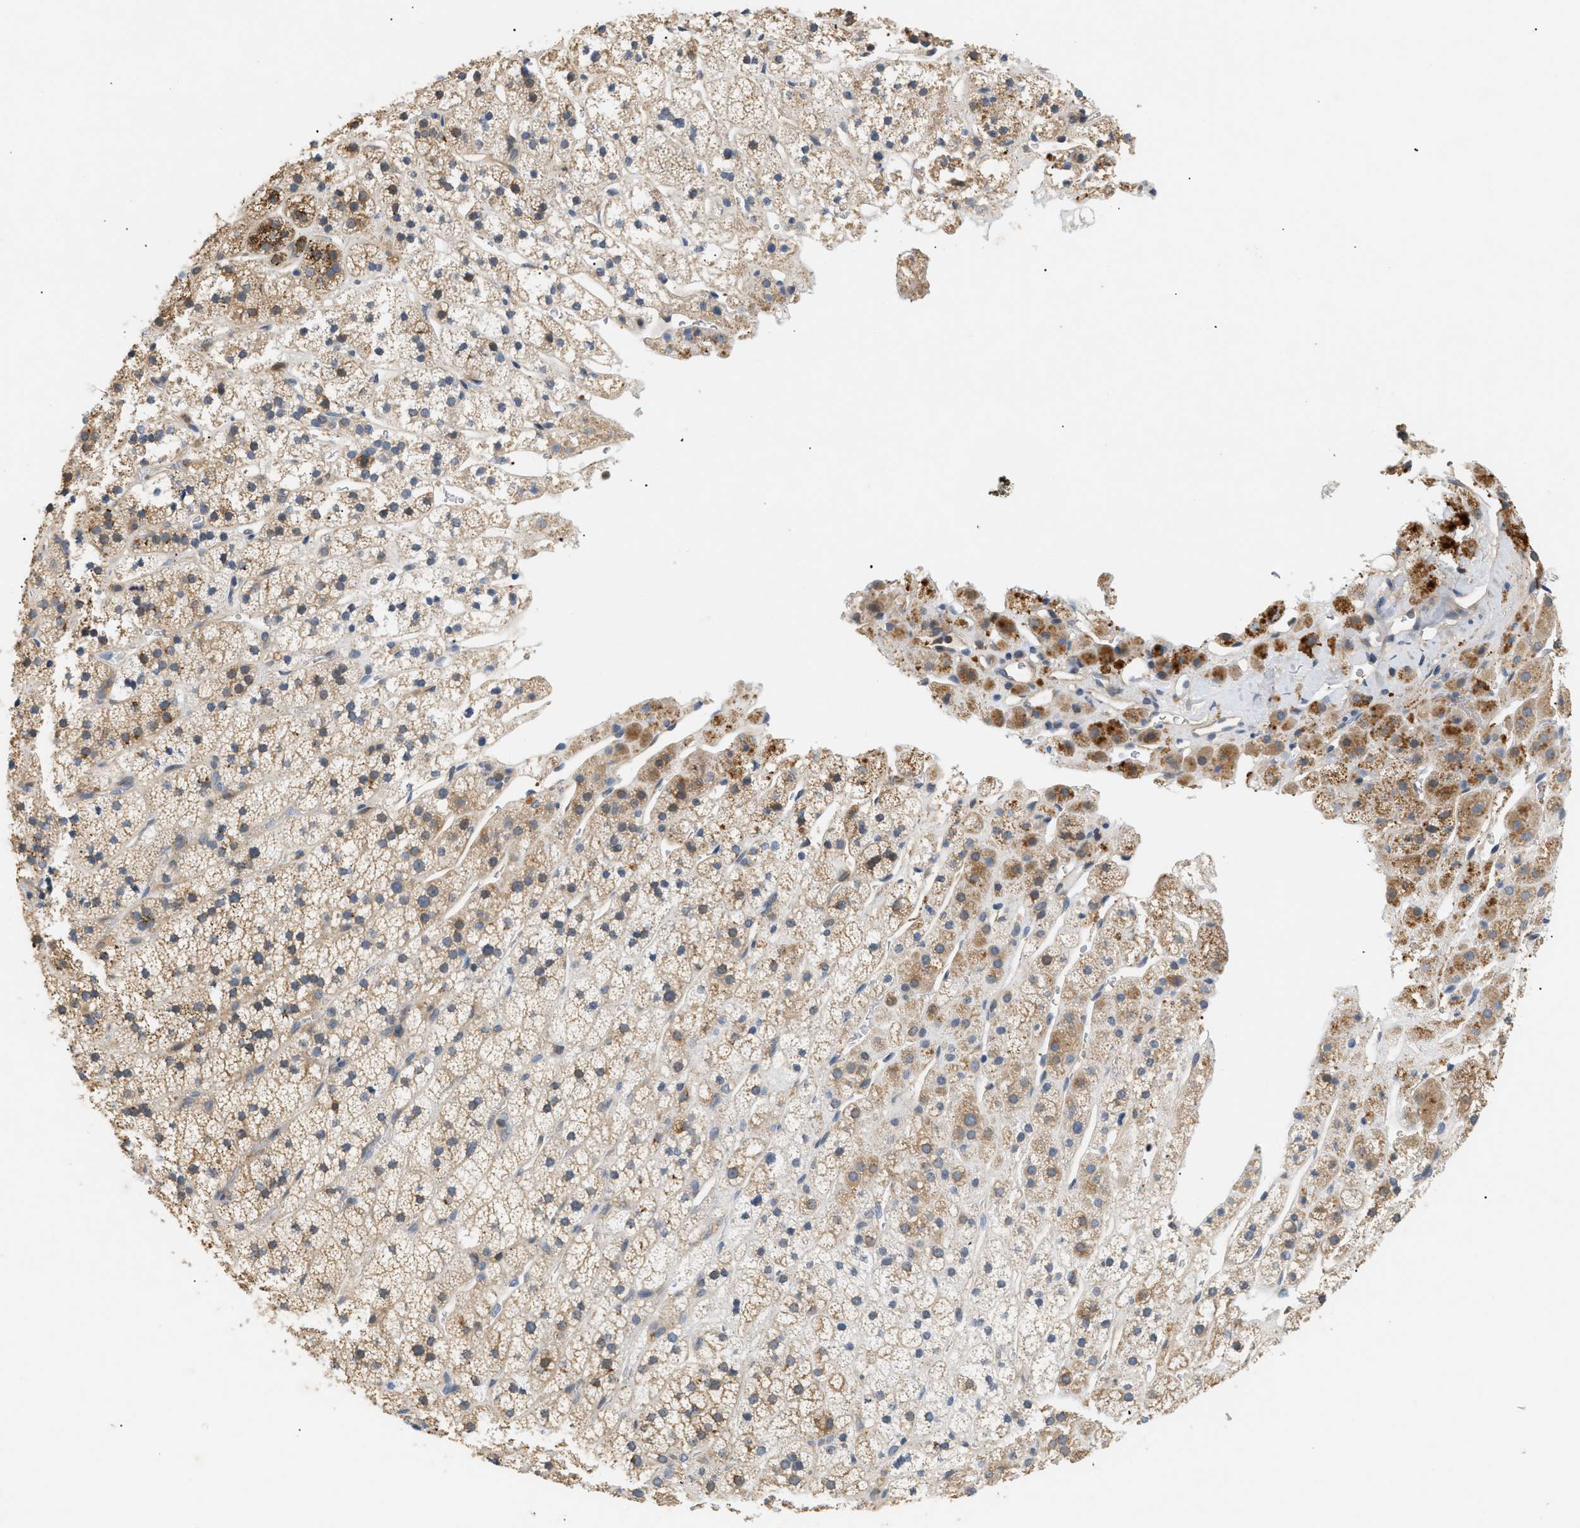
{"staining": {"intensity": "moderate", "quantity": ">75%", "location": "cytoplasmic/membranous"}, "tissue": "adrenal gland", "cell_type": "Glandular cells", "image_type": "normal", "snomed": [{"axis": "morphology", "description": "Normal tissue, NOS"}, {"axis": "topography", "description": "Adrenal gland"}], "caption": "Adrenal gland stained with DAB immunohistochemistry (IHC) reveals medium levels of moderate cytoplasmic/membranous staining in approximately >75% of glandular cells.", "gene": "FARS2", "patient": {"sex": "male", "age": 56}}